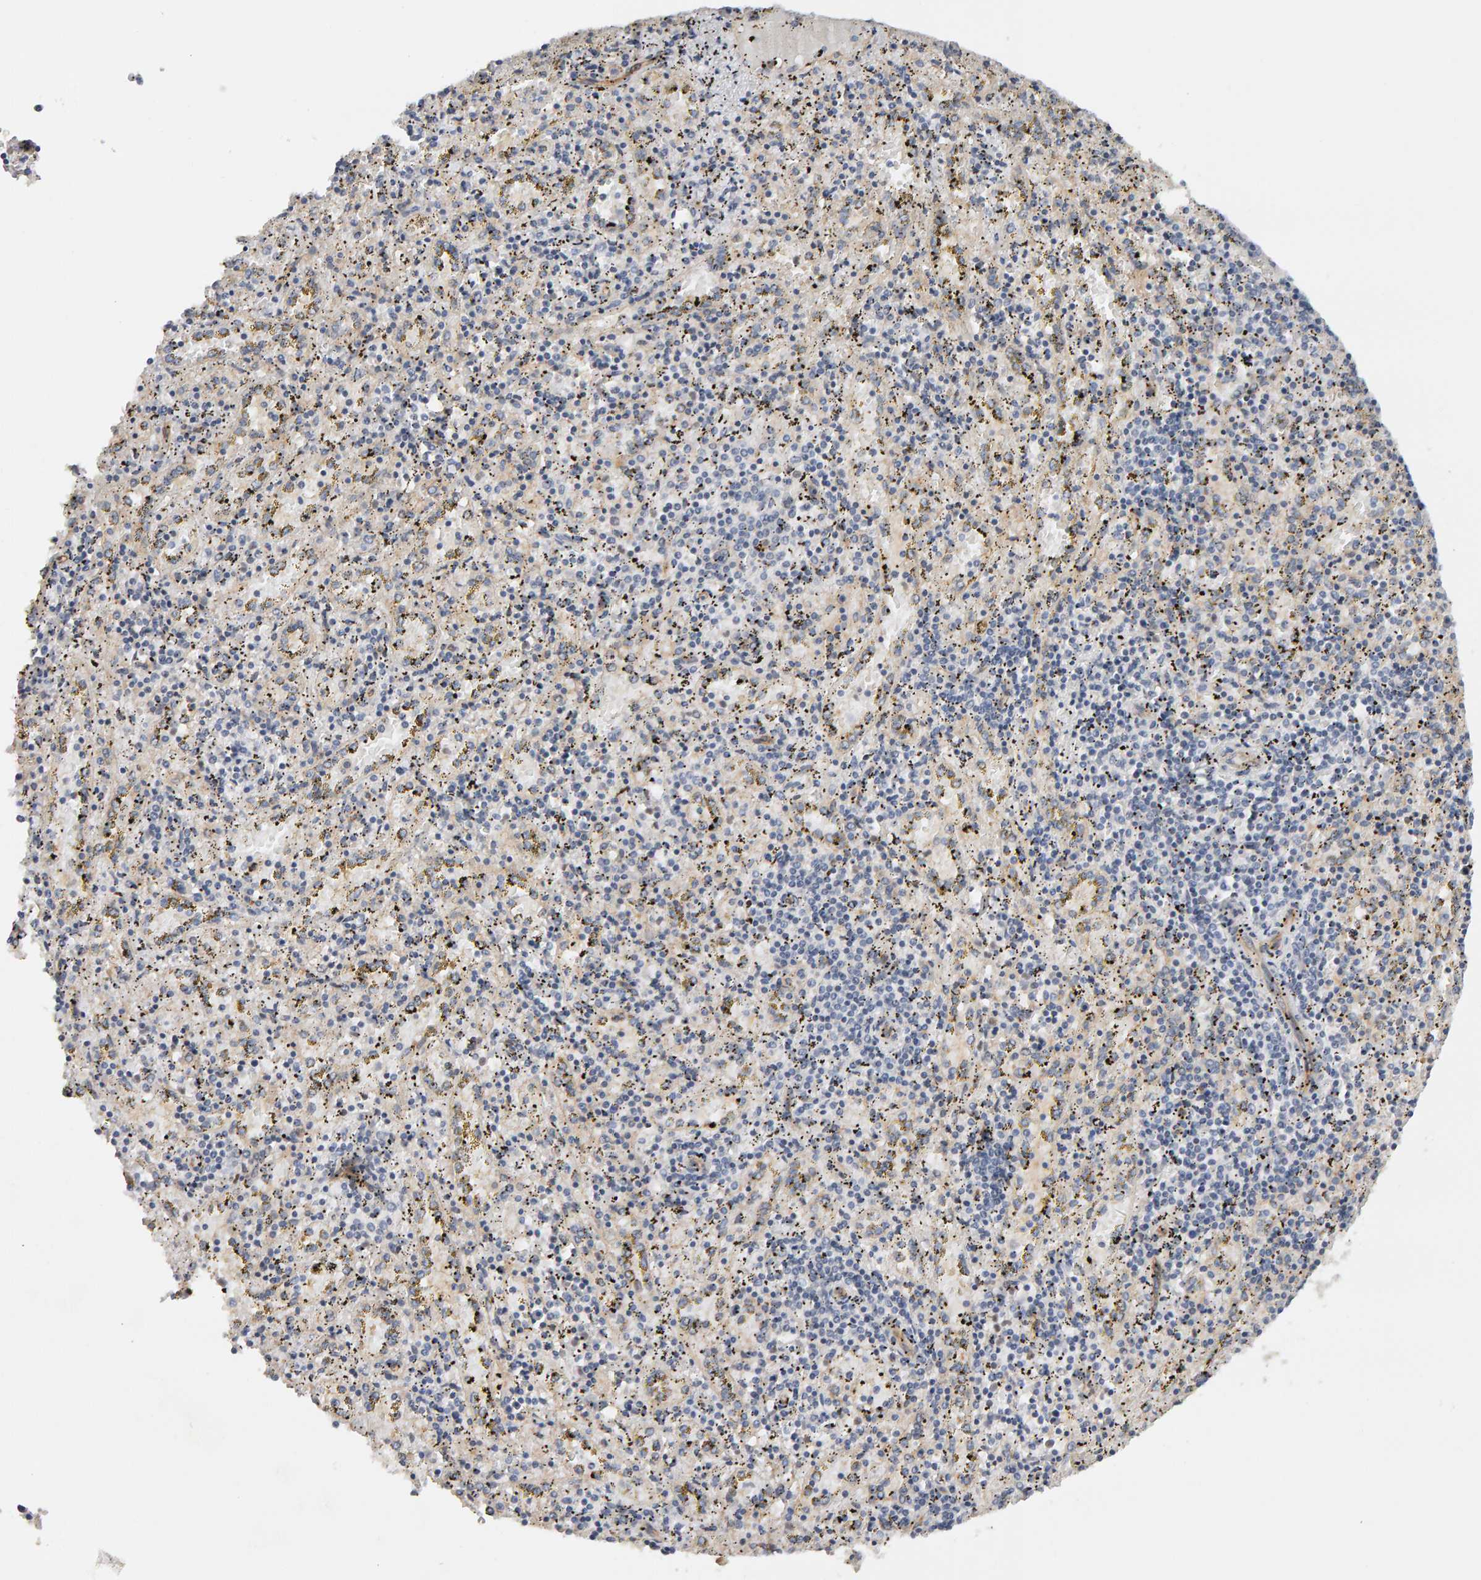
{"staining": {"intensity": "negative", "quantity": "none", "location": "none"}, "tissue": "spleen", "cell_type": "Cells in red pulp", "image_type": "normal", "snomed": [{"axis": "morphology", "description": "Normal tissue, NOS"}, {"axis": "topography", "description": "Spleen"}], "caption": "Spleen was stained to show a protein in brown. There is no significant staining in cells in red pulp. The staining is performed using DAB (3,3'-diaminobenzidine) brown chromogen with nuclei counter-stained in using hematoxylin.", "gene": "PPP1R16A", "patient": {"sex": "male", "age": 11}}